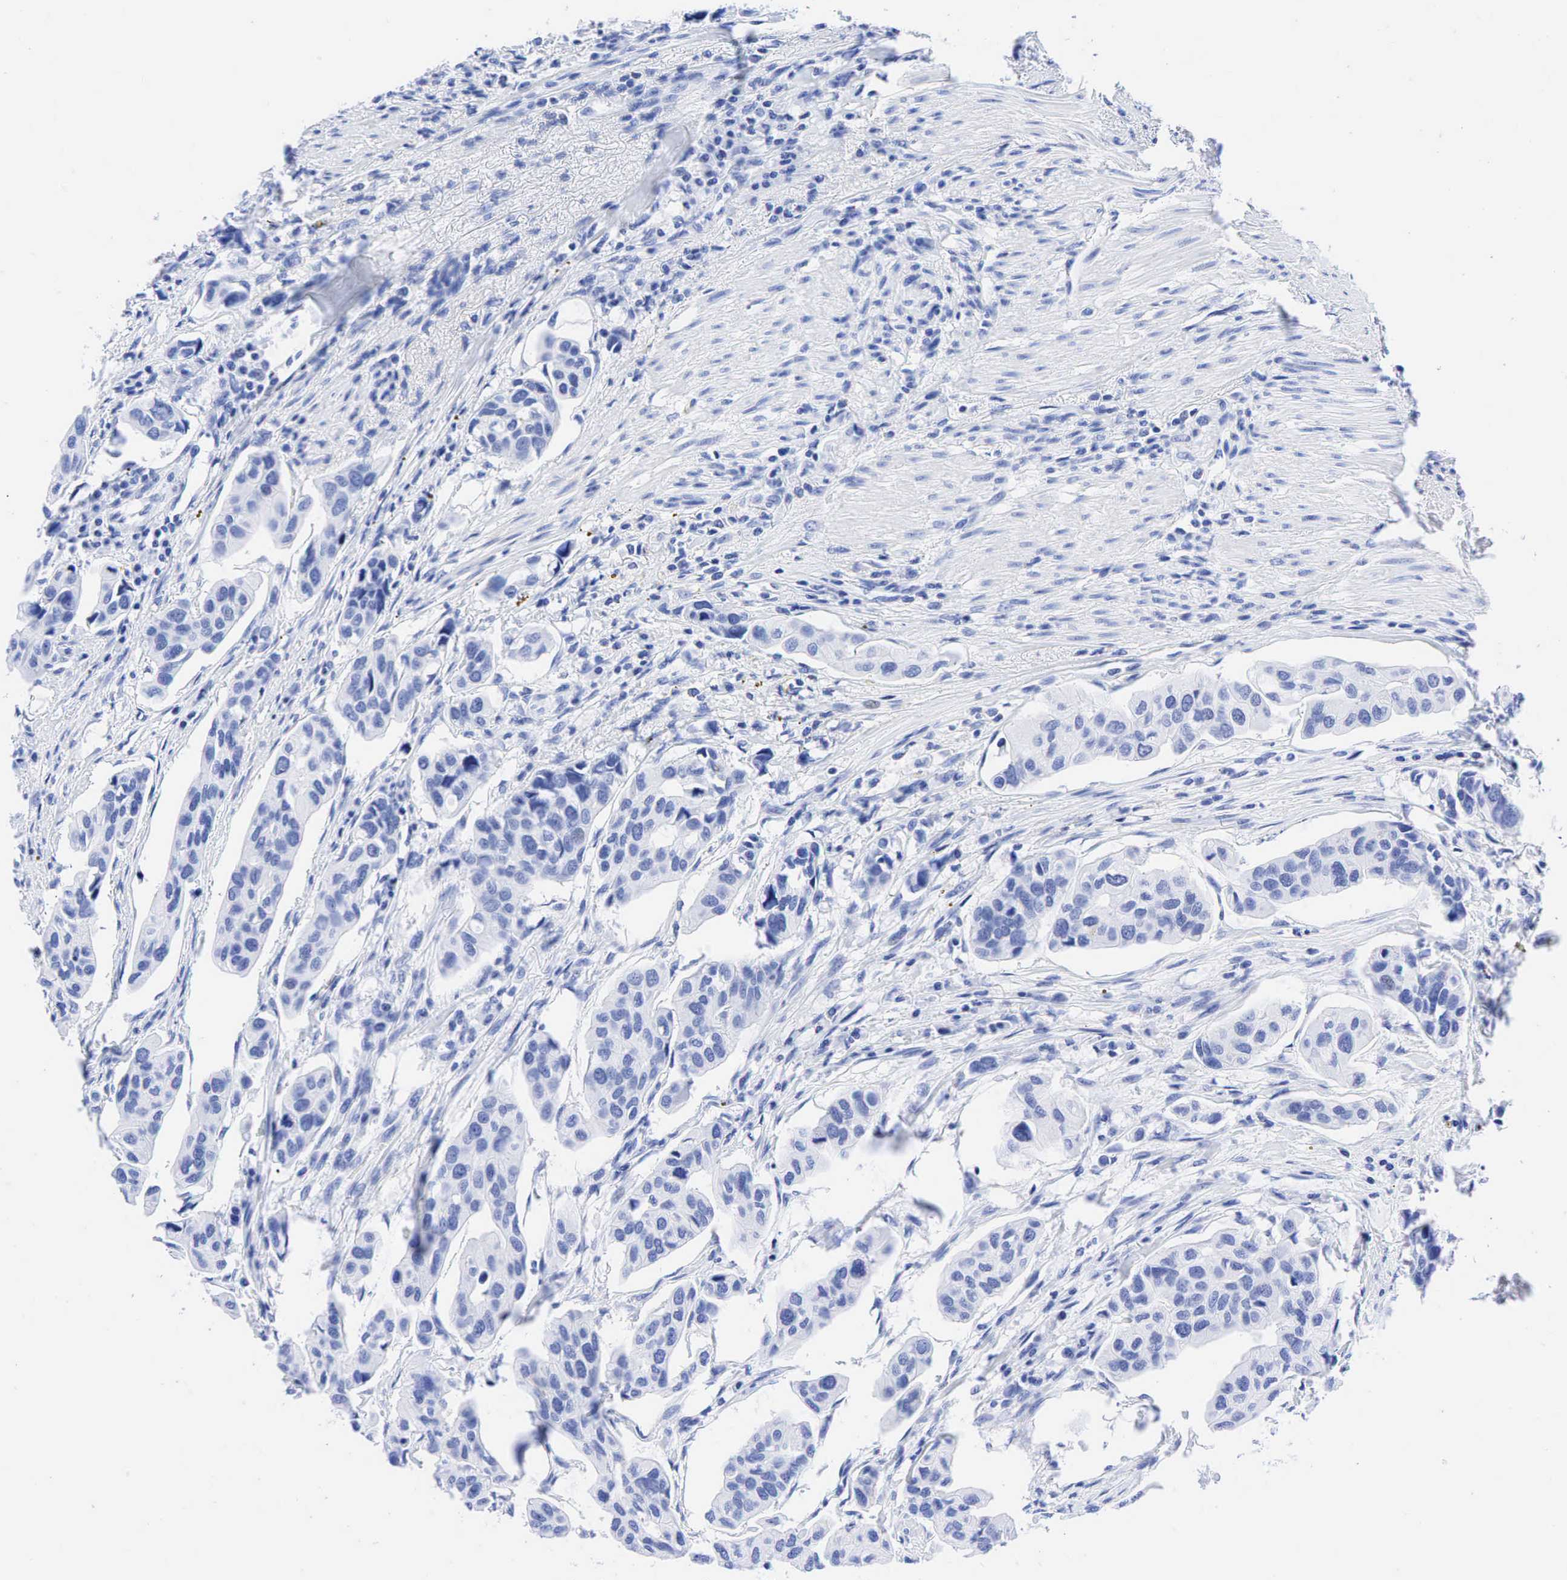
{"staining": {"intensity": "weak", "quantity": "<25%", "location": "cytoplasmic/membranous"}, "tissue": "urothelial cancer", "cell_type": "Tumor cells", "image_type": "cancer", "snomed": [{"axis": "morphology", "description": "Adenocarcinoma, NOS"}, {"axis": "topography", "description": "Urinary bladder"}], "caption": "An immunohistochemistry (IHC) micrograph of urothelial cancer is shown. There is no staining in tumor cells of urothelial cancer.", "gene": "CEACAM5", "patient": {"sex": "male", "age": 61}}